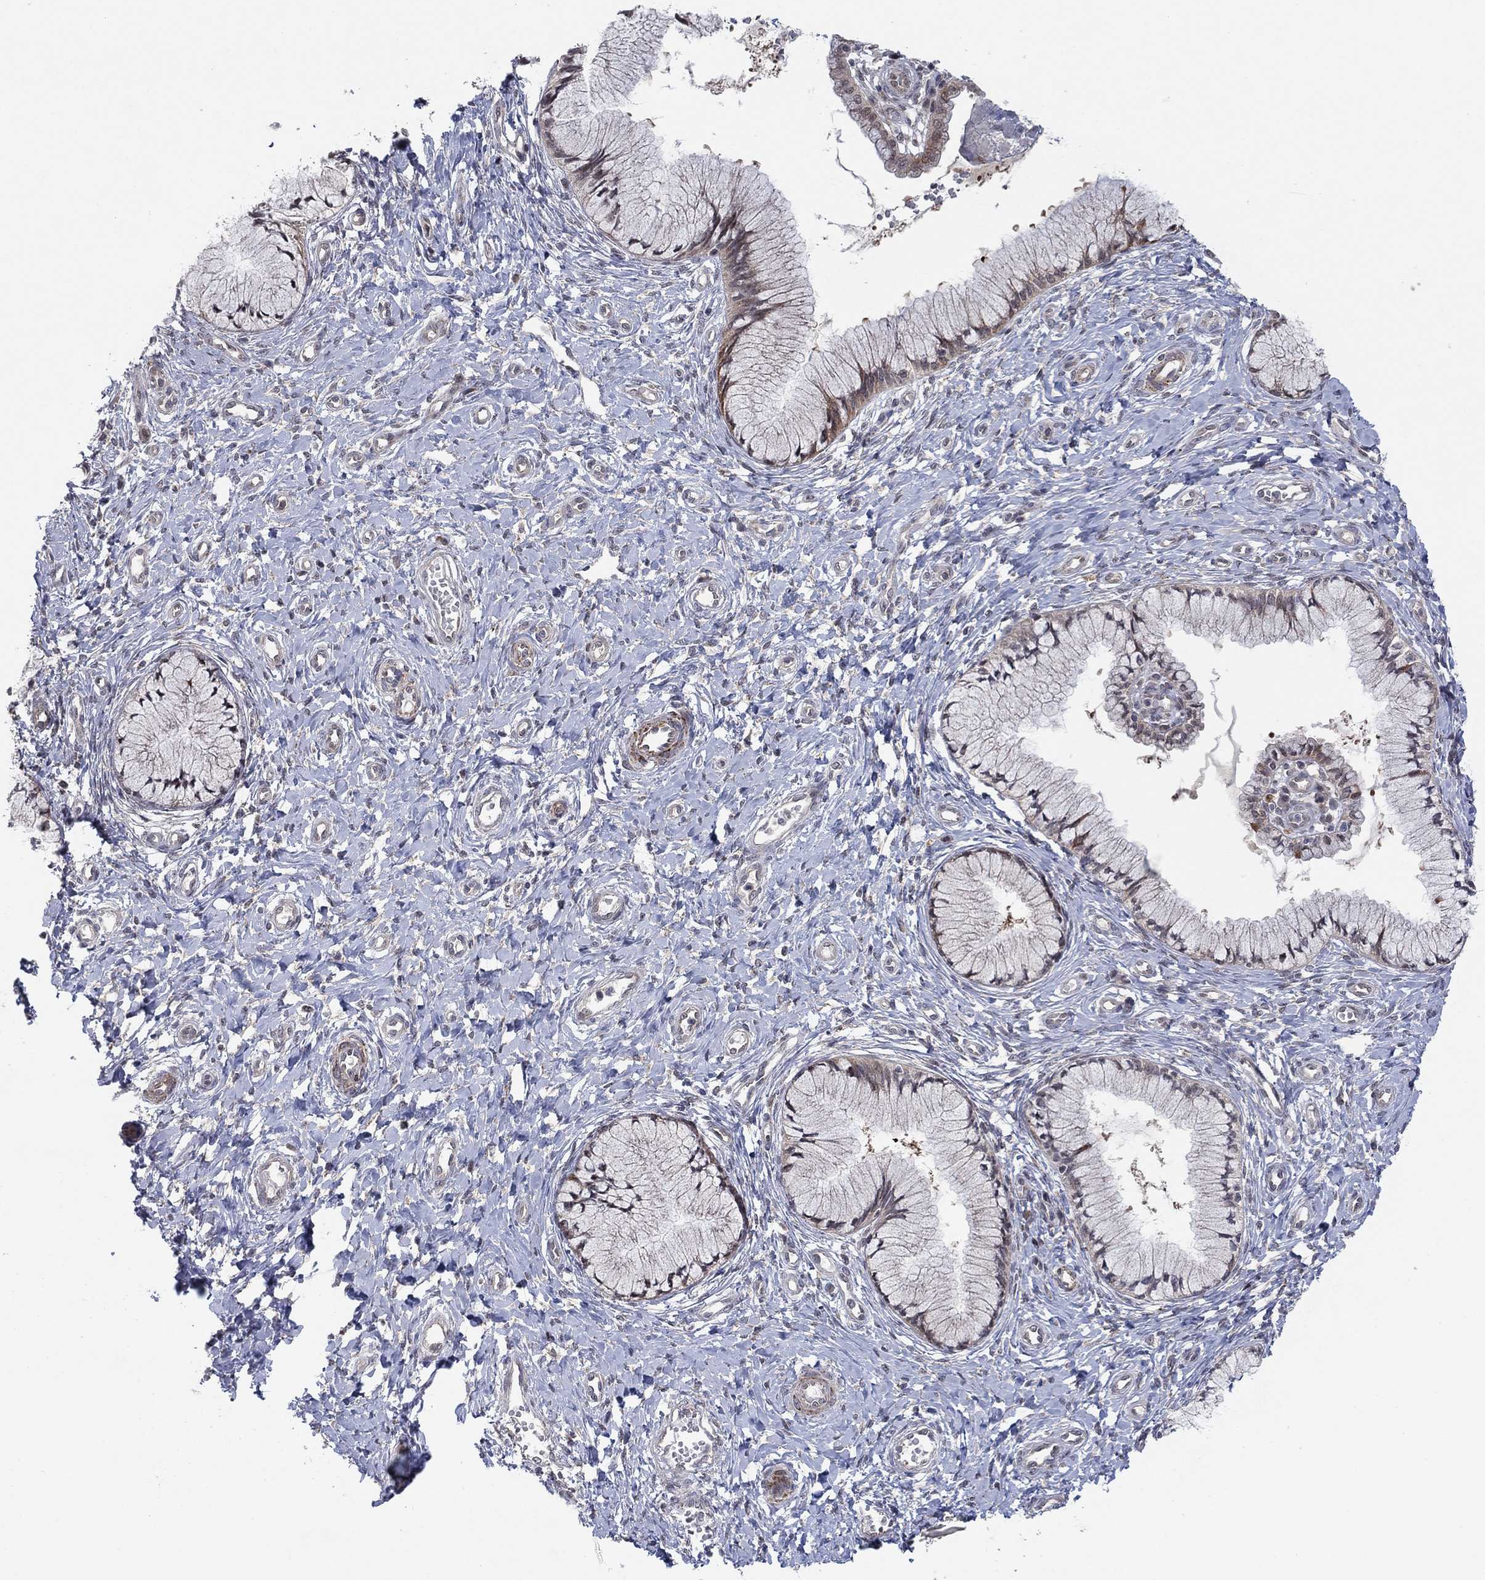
{"staining": {"intensity": "weak", "quantity": "25%-75%", "location": "cytoplasmic/membranous"}, "tissue": "cervix", "cell_type": "Glandular cells", "image_type": "normal", "snomed": [{"axis": "morphology", "description": "Normal tissue, NOS"}, {"axis": "topography", "description": "Cervix"}], "caption": "Protein staining of normal cervix displays weak cytoplasmic/membranous positivity in approximately 25%-75% of glandular cells. (IHC, brightfield microscopy, high magnification).", "gene": "ZNF395", "patient": {"sex": "female", "age": 37}}